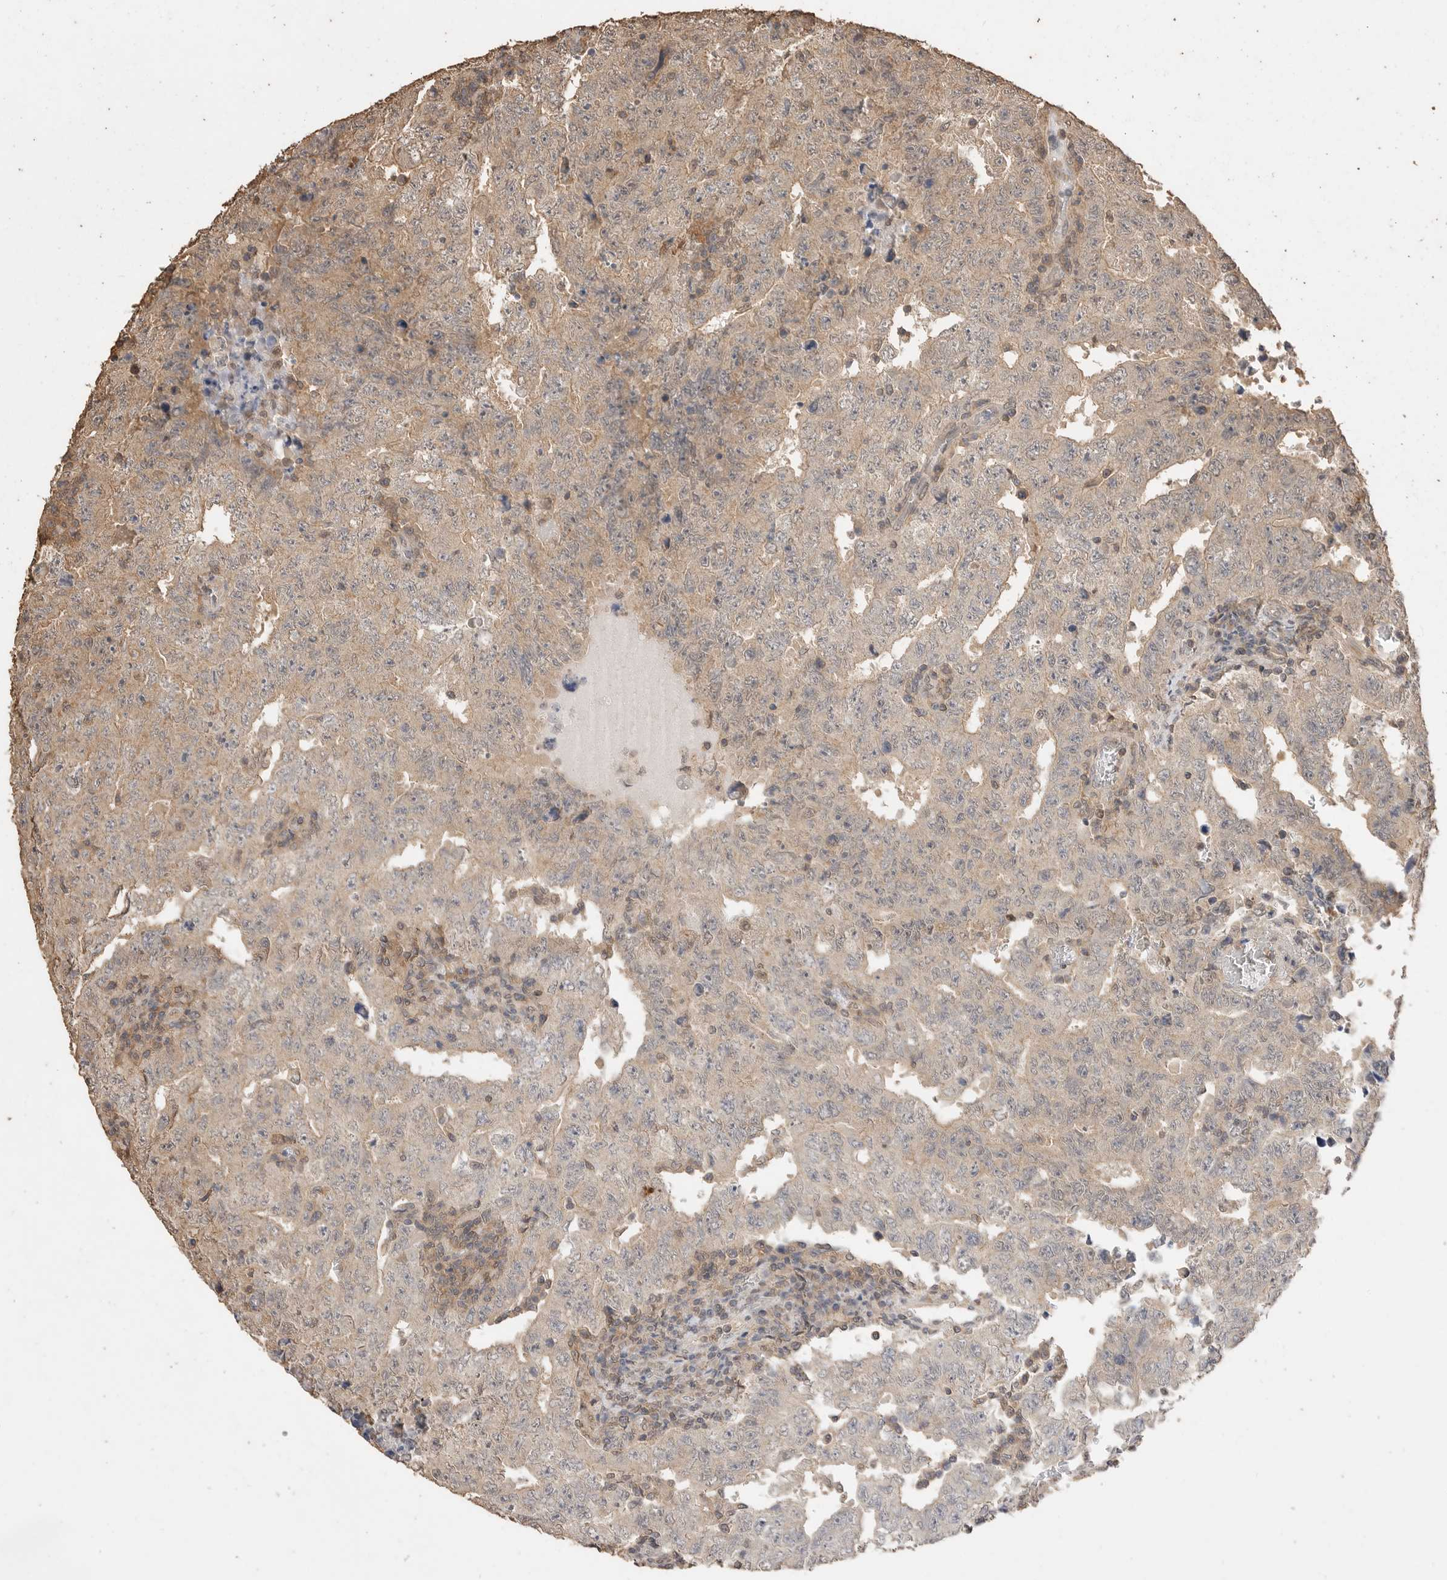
{"staining": {"intensity": "negative", "quantity": "none", "location": "none"}, "tissue": "testis cancer", "cell_type": "Tumor cells", "image_type": "cancer", "snomed": [{"axis": "morphology", "description": "Carcinoma, Embryonal, NOS"}, {"axis": "topography", "description": "Testis"}], "caption": "Immunohistochemical staining of testis embryonal carcinoma demonstrates no significant expression in tumor cells.", "gene": "MAP2K1", "patient": {"sex": "male", "age": 26}}